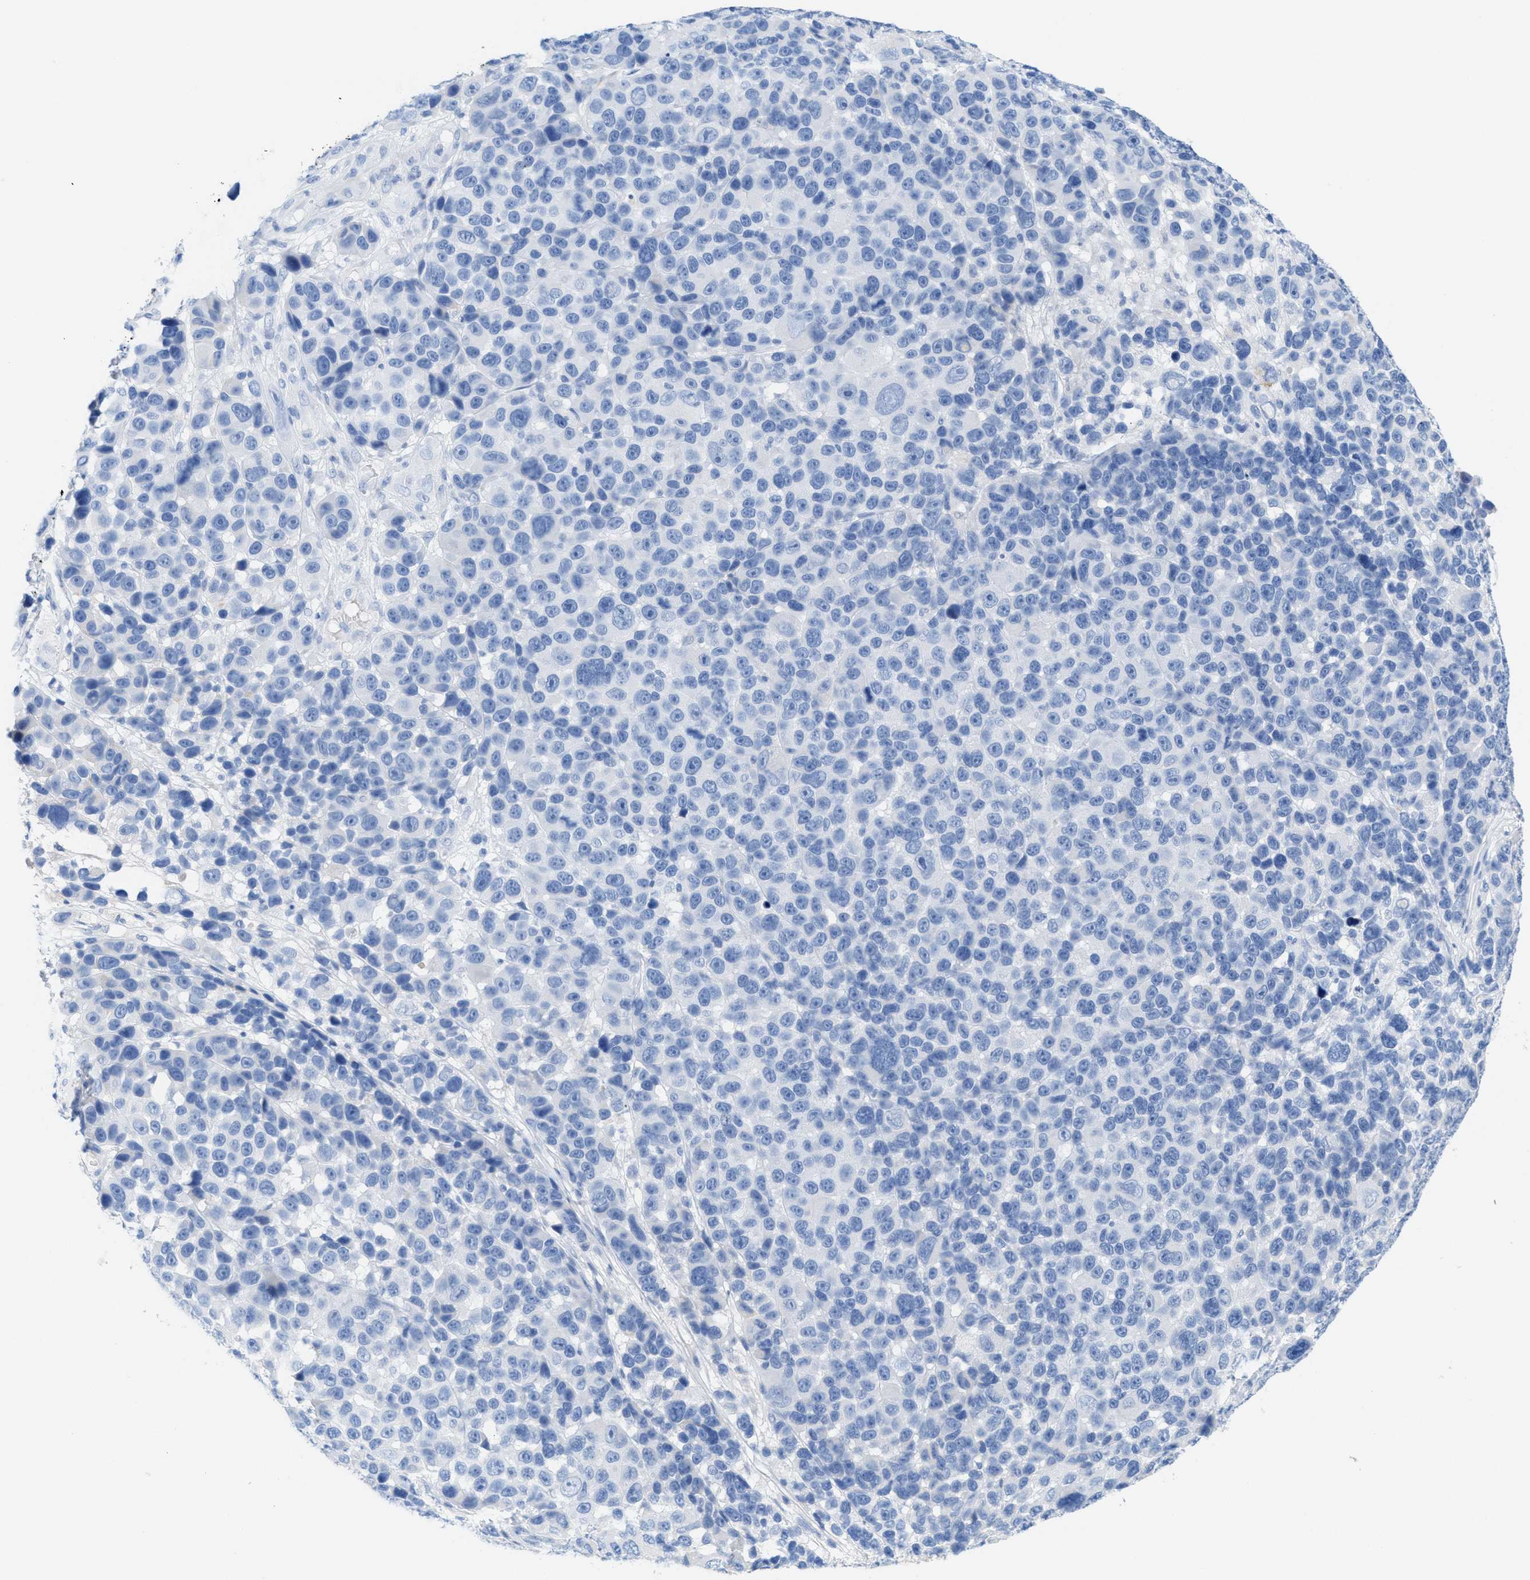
{"staining": {"intensity": "negative", "quantity": "none", "location": "none"}, "tissue": "melanoma", "cell_type": "Tumor cells", "image_type": "cancer", "snomed": [{"axis": "morphology", "description": "Malignant melanoma, NOS"}, {"axis": "topography", "description": "Skin"}], "caption": "This is an immunohistochemistry histopathology image of malignant melanoma. There is no expression in tumor cells.", "gene": "ANKFN1", "patient": {"sex": "male", "age": 53}}